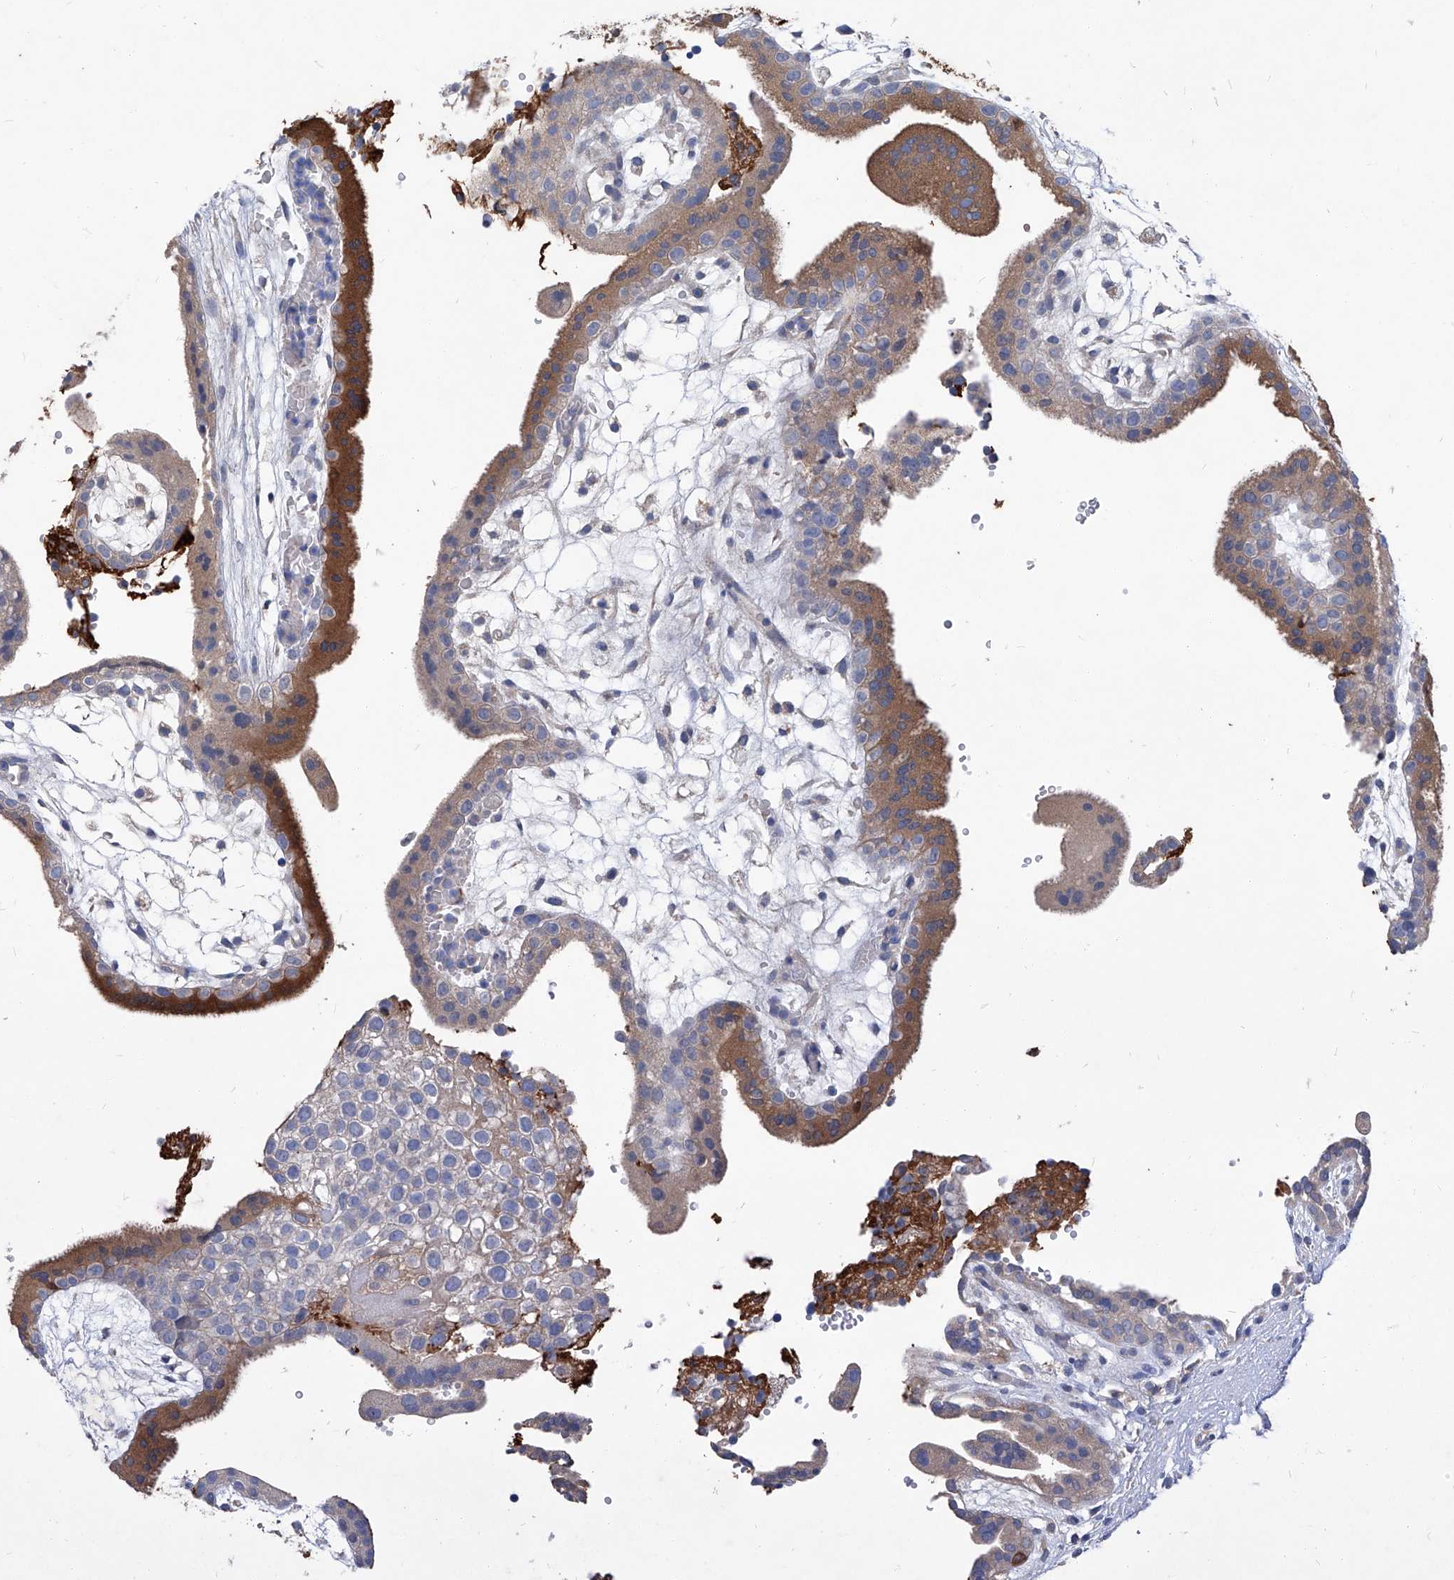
{"staining": {"intensity": "strong", "quantity": "25%-75%", "location": "cytoplasmic/membranous"}, "tissue": "placenta", "cell_type": "Decidual cells", "image_type": "normal", "snomed": [{"axis": "morphology", "description": "Normal tissue, NOS"}, {"axis": "topography", "description": "Placenta"}], "caption": "High-magnification brightfield microscopy of unremarkable placenta stained with DAB (brown) and counterstained with hematoxylin (blue). decidual cells exhibit strong cytoplasmic/membranous staining is seen in about25%-75% of cells.", "gene": "EPHA8", "patient": {"sex": "female", "age": 18}}